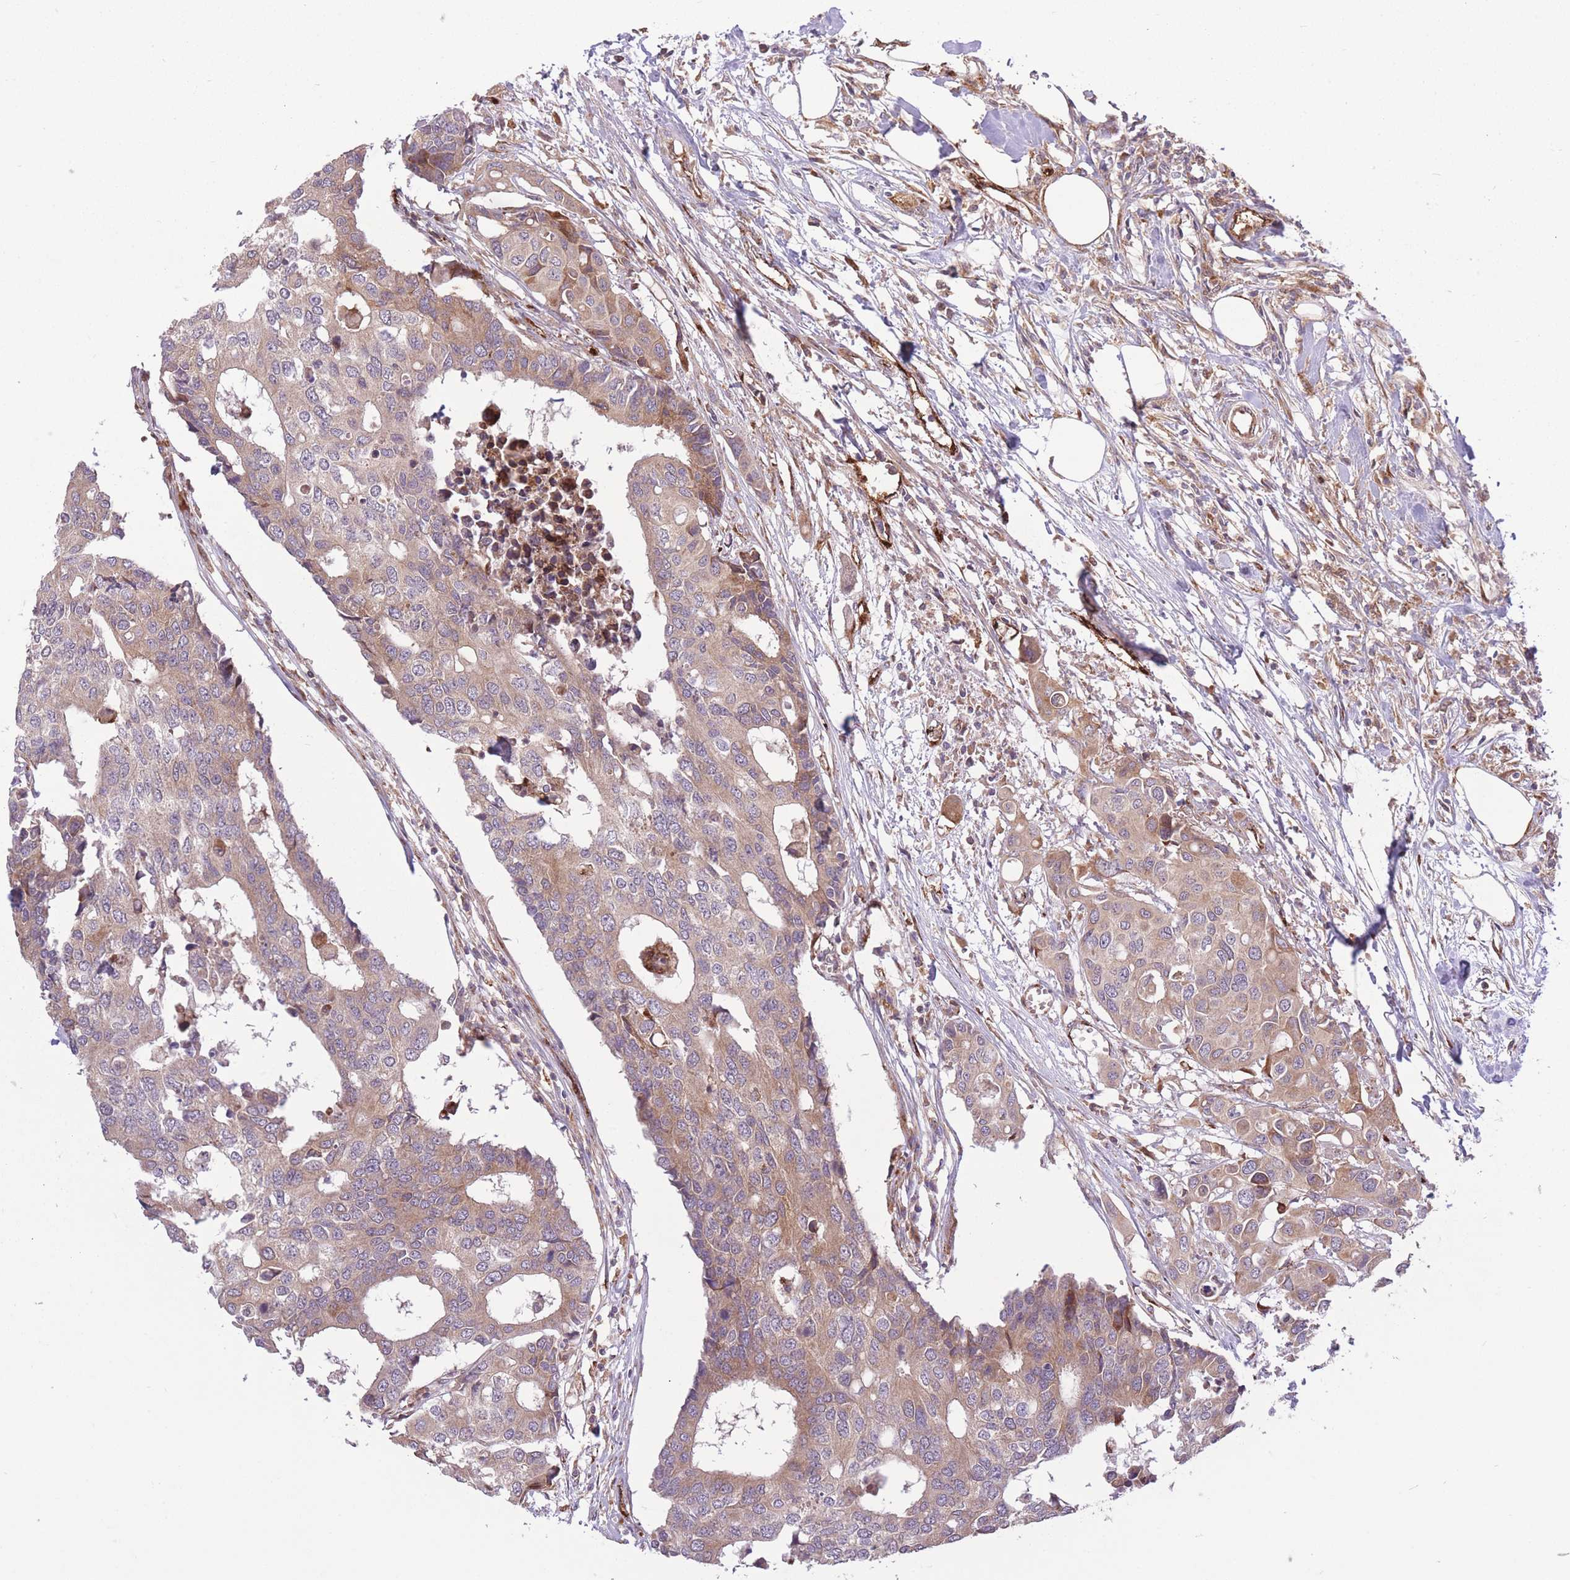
{"staining": {"intensity": "moderate", "quantity": ">75%", "location": "cytoplasmic/membranous"}, "tissue": "colorectal cancer", "cell_type": "Tumor cells", "image_type": "cancer", "snomed": [{"axis": "morphology", "description": "Adenocarcinoma, NOS"}, {"axis": "topography", "description": "Colon"}], "caption": "Adenocarcinoma (colorectal) stained with a brown dye exhibits moderate cytoplasmic/membranous positive expression in approximately >75% of tumor cells.", "gene": "CISH", "patient": {"sex": "male", "age": 77}}